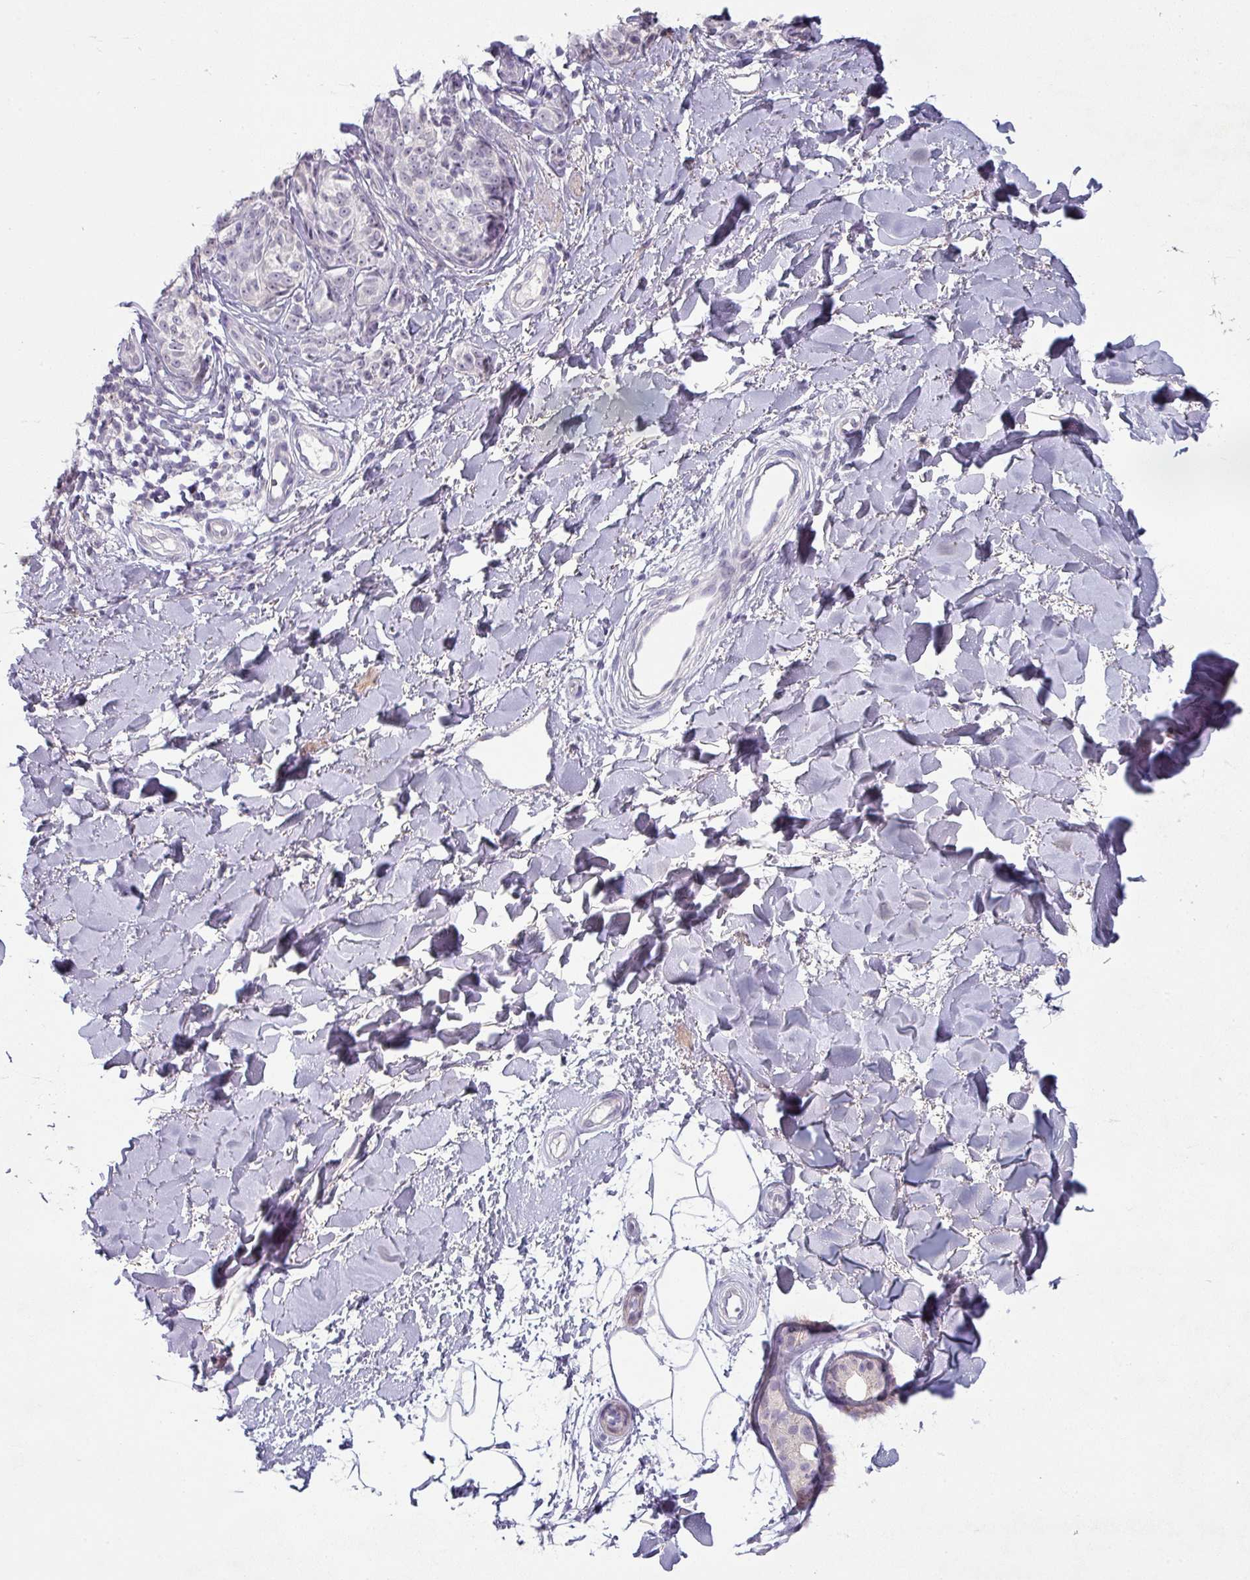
{"staining": {"intensity": "negative", "quantity": "none", "location": "none"}, "tissue": "melanoma", "cell_type": "Tumor cells", "image_type": "cancer", "snomed": [{"axis": "morphology", "description": "Malignant melanoma, NOS"}, {"axis": "topography", "description": "Skin"}], "caption": "Immunohistochemical staining of melanoma demonstrates no significant positivity in tumor cells.", "gene": "MAGEC3", "patient": {"sex": "female", "age": 37}}